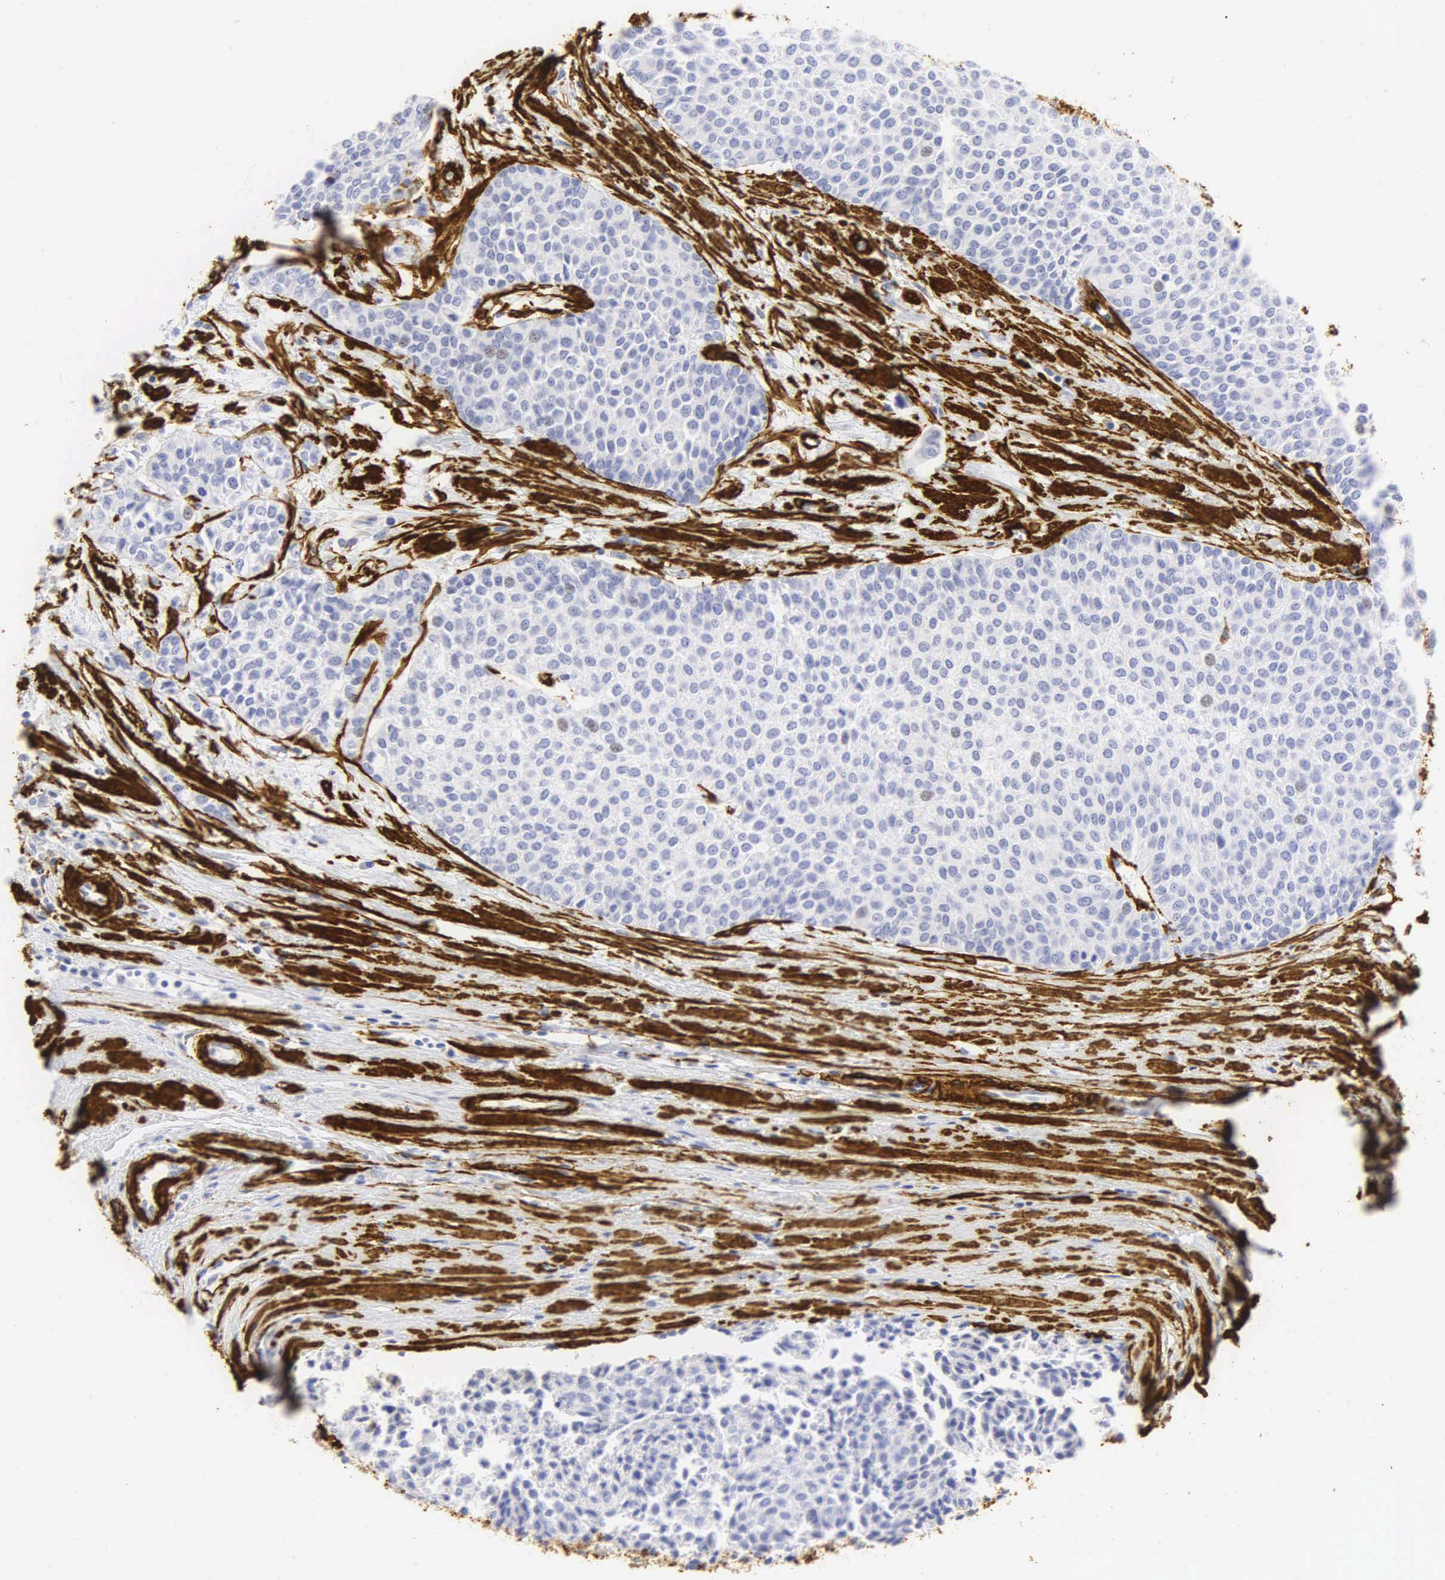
{"staining": {"intensity": "weak", "quantity": "<25%", "location": "nuclear"}, "tissue": "urothelial cancer", "cell_type": "Tumor cells", "image_type": "cancer", "snomed": [{"axis": "morphology", "description": "Urothelial carcinoma, Low grade"}, {"axis": "topography", "description": "Urinary bladder"}], "caption": "This is an immunohistochemistry image of urothelial cancer. There is no expression in tumor cells.", "gene": "ACTA2", "patient": {"sex": "female", "age": 73}}